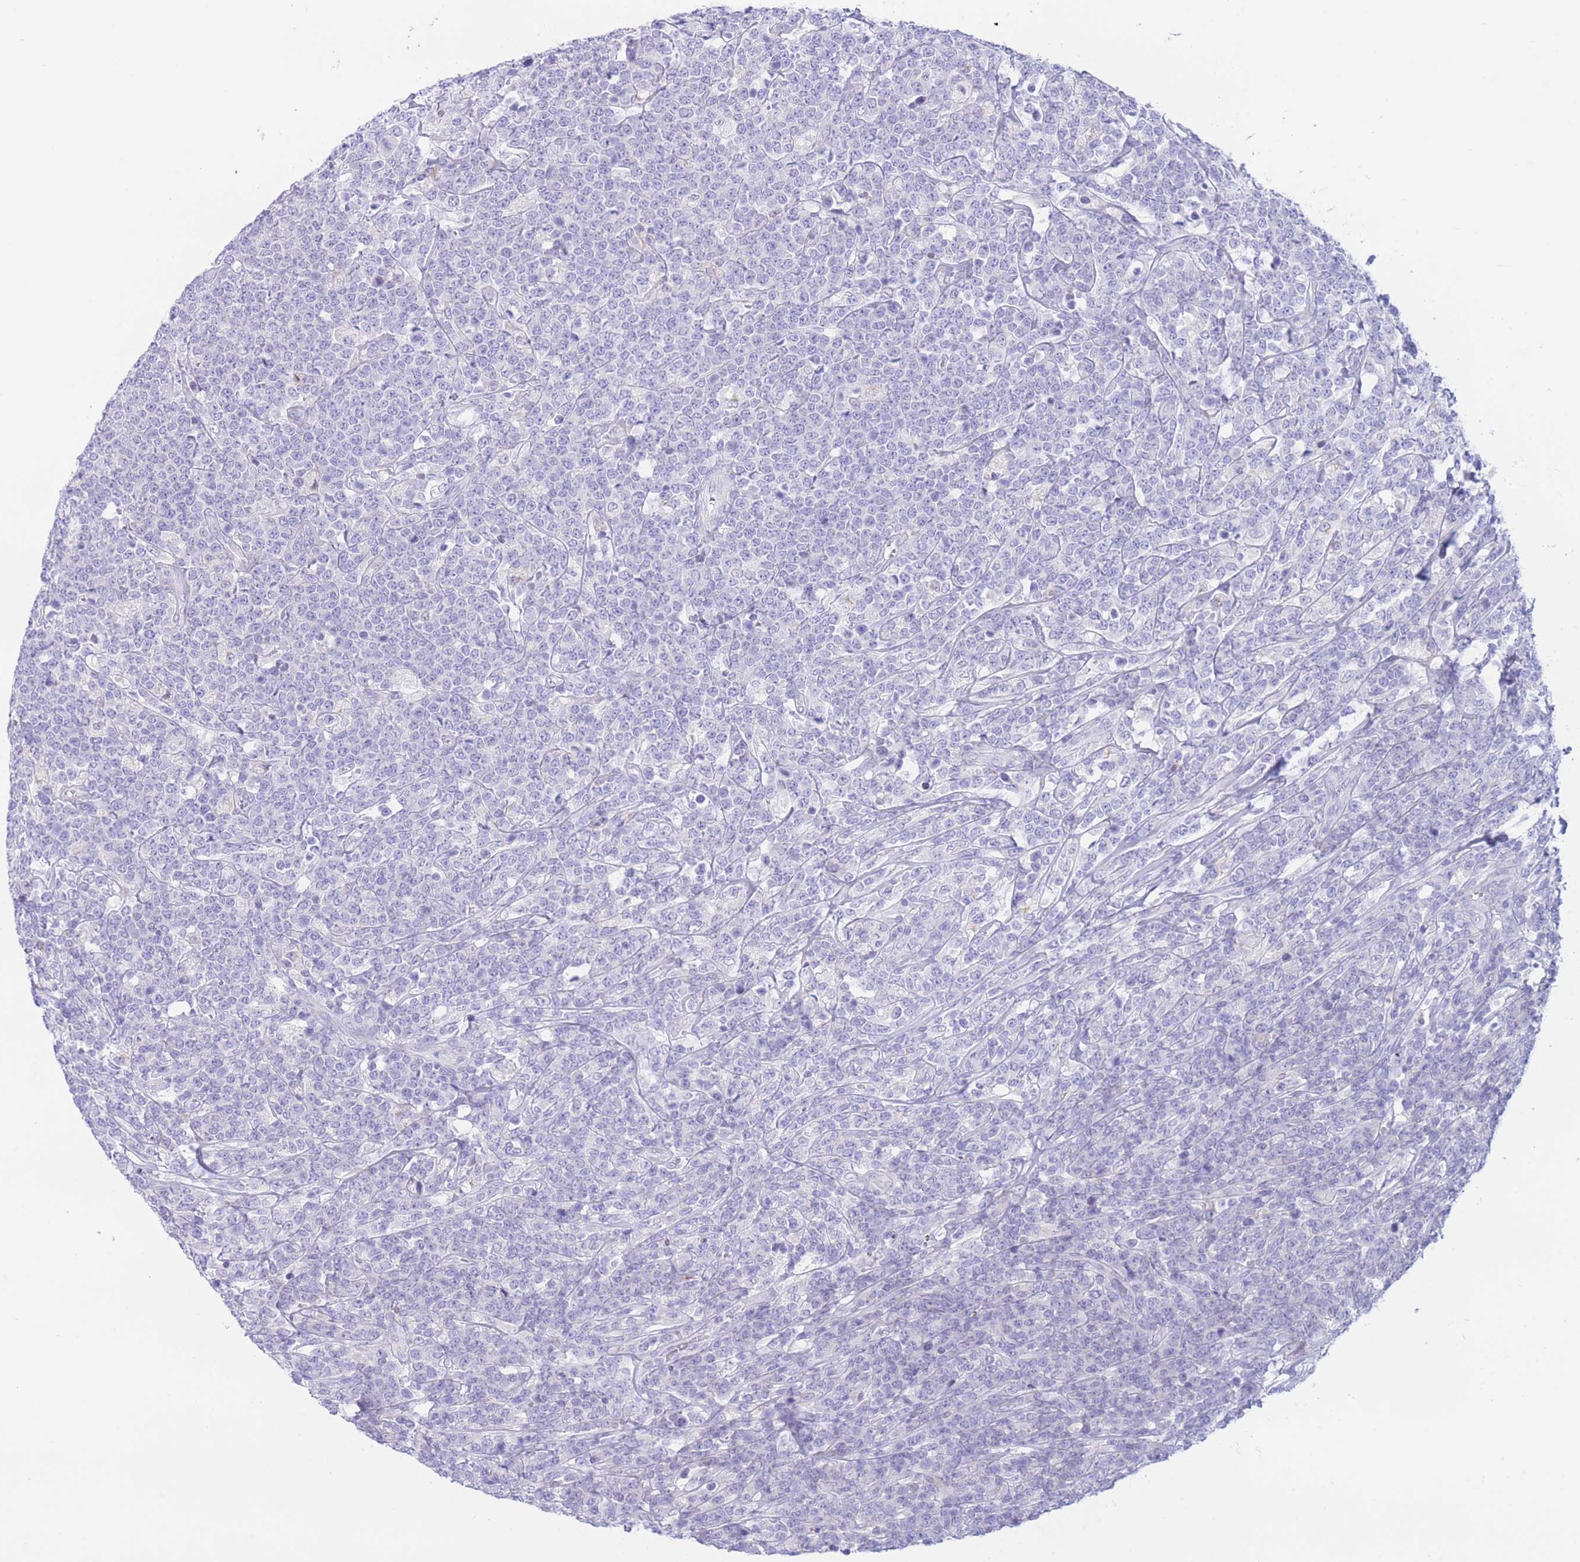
{"staining": {"intensity": "negative", "quantity": "none", "location": "none"}, "tissue": "lymphoma", "cell_type": "Tumor cells", "image_type": "cancer", "snomed": [{"axis": "morphology", "description": "Malignant lymphoma, non-Hodgkin's type, High grade"}, {"axis": "topography", "description": "Small intestine"}], "caption": "The micrograph displays no staining of tumor cells in lymphoma.", "gene": "RPL39L", "patient": {"sex": "male", "age": 8}}